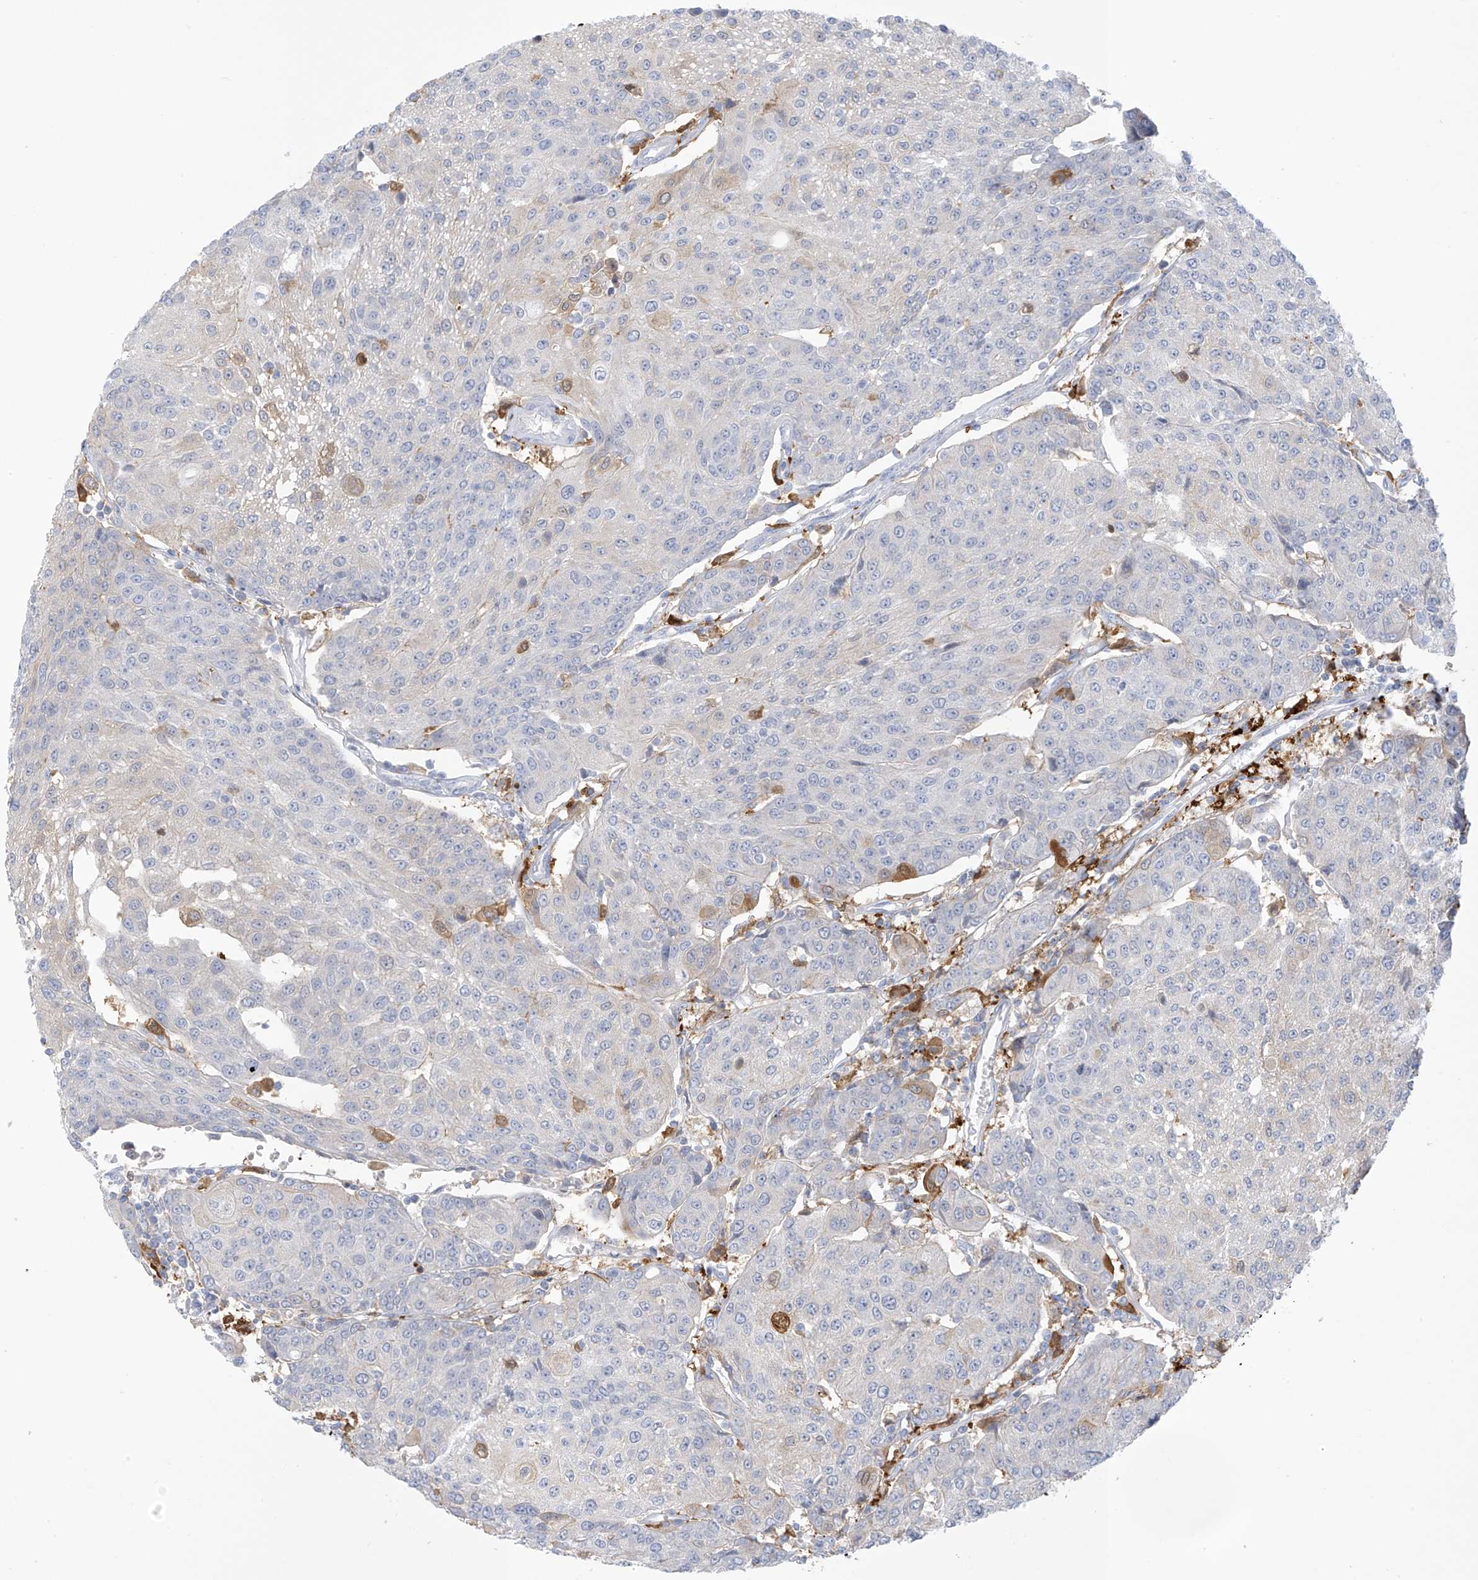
{"staining": {"intensity": "moderate", "quantity": "<25%", "location": "cytoplasmic/membranous"}, "tissue": "urothelial cancer", "cell_type": "Tumor cells", "image_type": "cancer", "snomed": [{"axis": "morphology", "description": "Urothelial carcinoma, High grade"}, {"axis": "topography", "description": "Urinary bladder"}], "caption": "Brown immunohistochemical staining in high-grade urothelial carcinoma exhibits moderate cytoplasmic/membranous expression in approximately <25% of tumor cells.", "gene": "TRMT2B", "patient": {"sex": "female", "age": 85}}